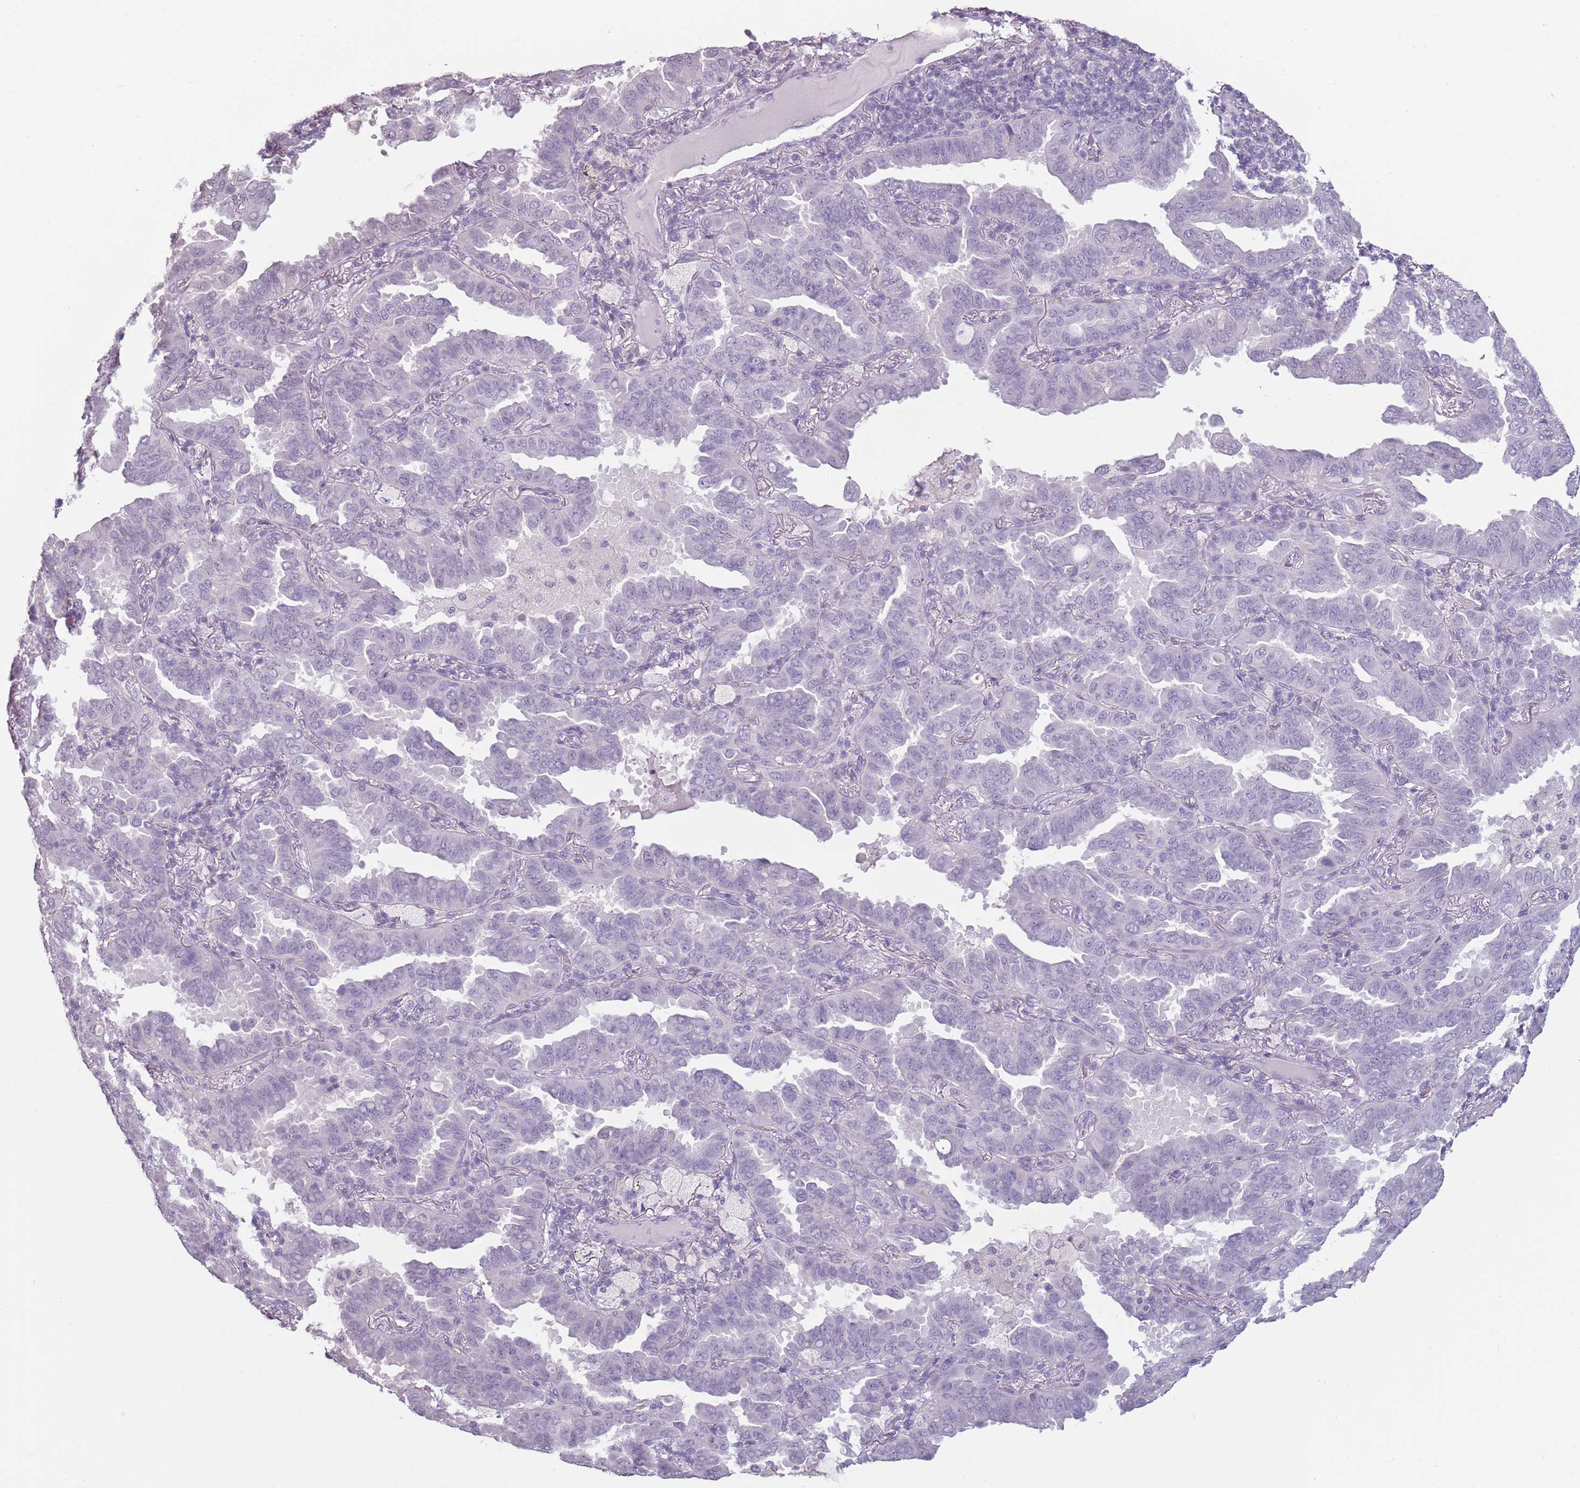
{"staining": {"intensity": "negative", "quantity": "none", "location": "none"}, "tissue": "lung cancer", "cell_type": "Tumor cells", "image_type": "cancer", "snomed": [{"axis": "morphology", "description": "Adenocarcinoma, NOS"}, {"axis": "topography", "description": "Lung"}], "caption": "An immunohistochemistry (IHC) photomicrograph of adenocarcinoma (lung) is shown. There is no staining in tumor cells of adenocarcinoma (lung).", "gene": "PIEZO1", "patient": {"sex": "male", "age": 64}}